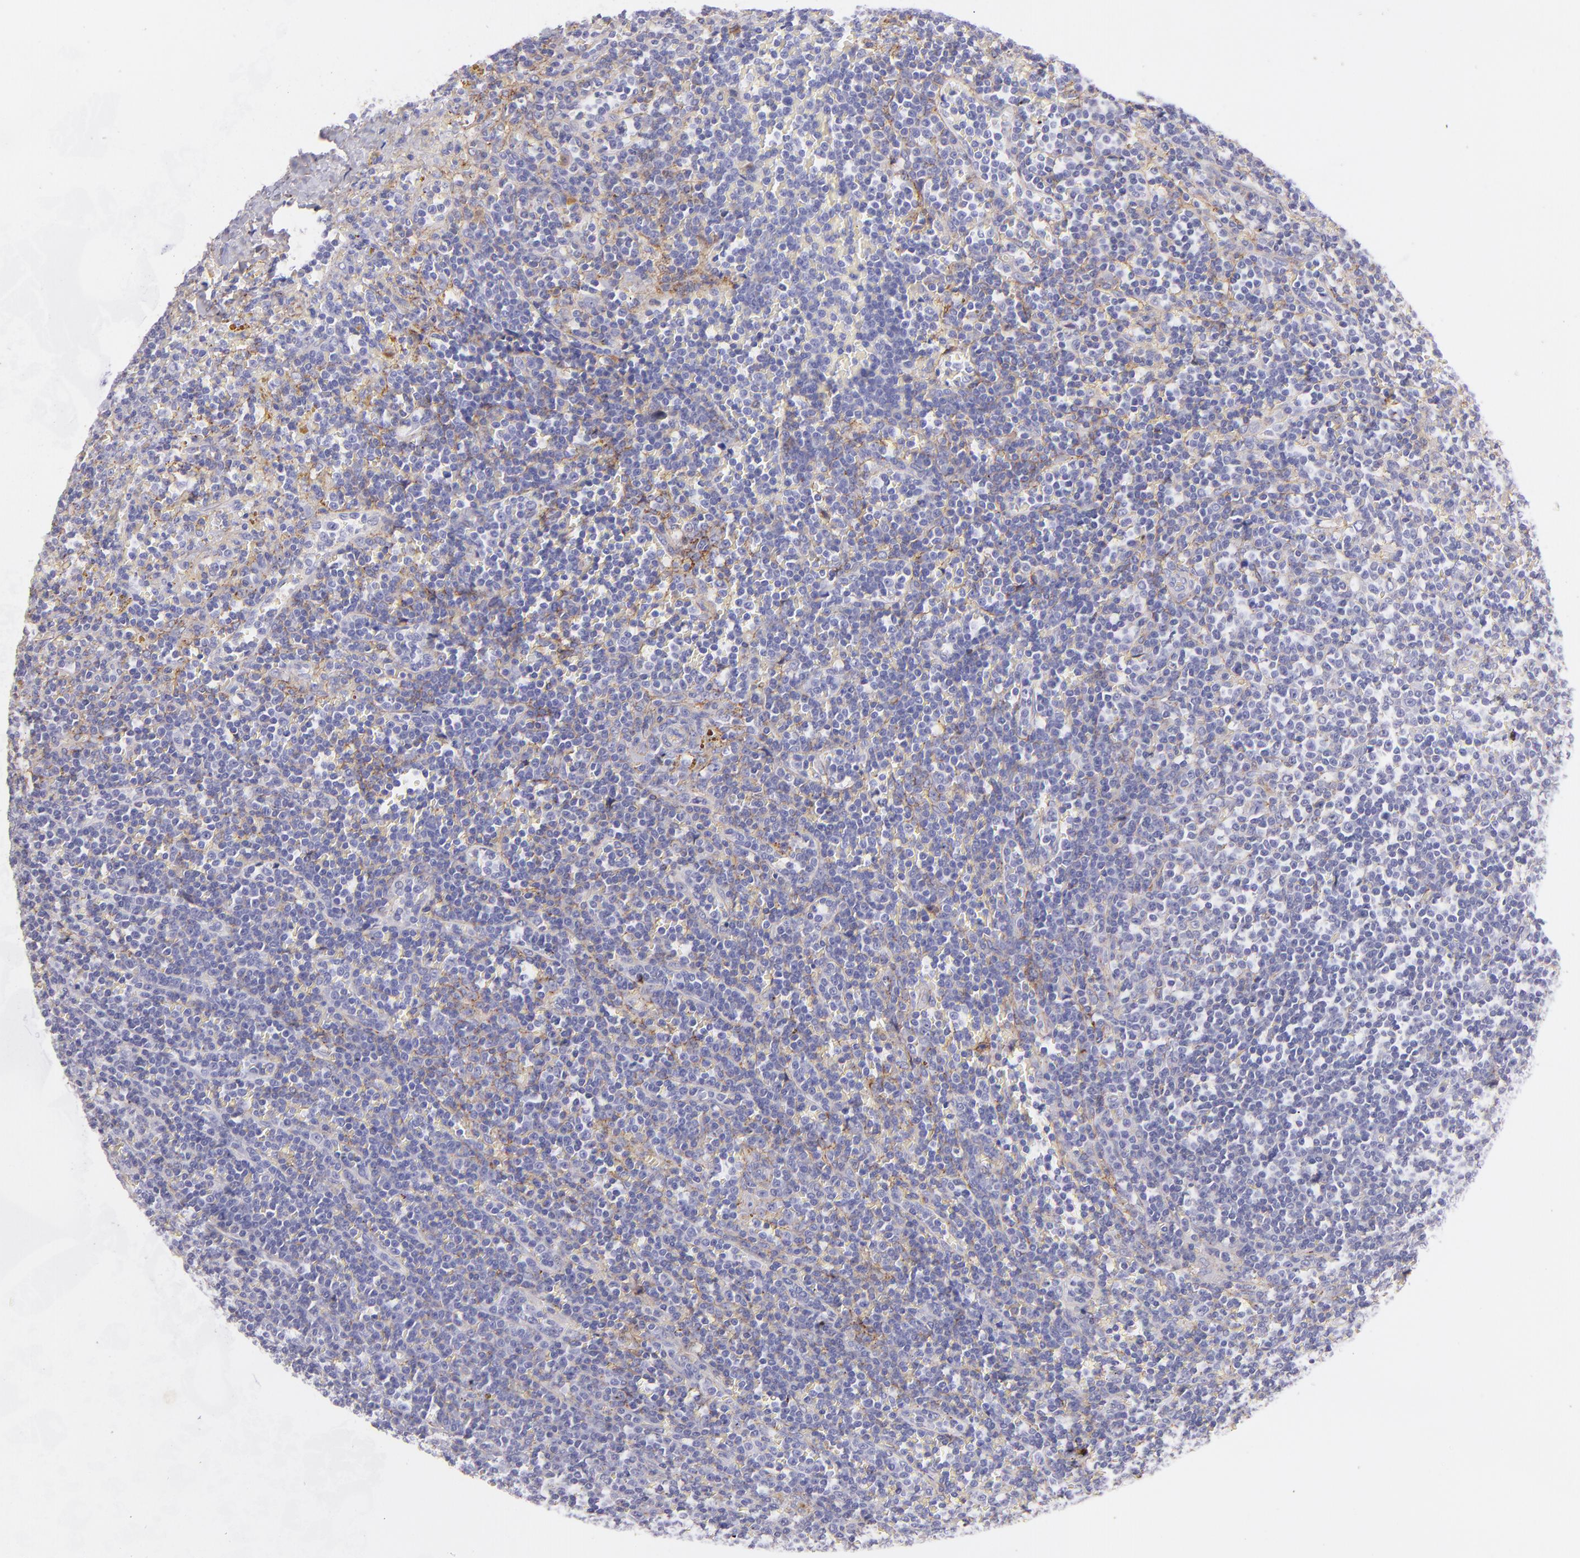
{"staining": {"intensity": "weak", "quantity": "25%-75%", "location": "cytoplasmic/membranous"}, "tissue": "lymphoma", "cell_type": "Tumor cells", "image_type": "cancer", "snomed": [{"axis": "morphology", "description": "Malignant lymphoma, non-Hodgkin's type, Low grade"}, {"axis": "topography", "description": "Spleen"}], "caption": "This is a photomicrograph of immunohistochemistry staining of malignant lymphoma, non-Hodgkin's type (low-grade), which shows weak positivity in the cytoplasmic/membranous of tumor cells.", "gene": "CD81", "patient": {"sex": "male", "age": 80}}